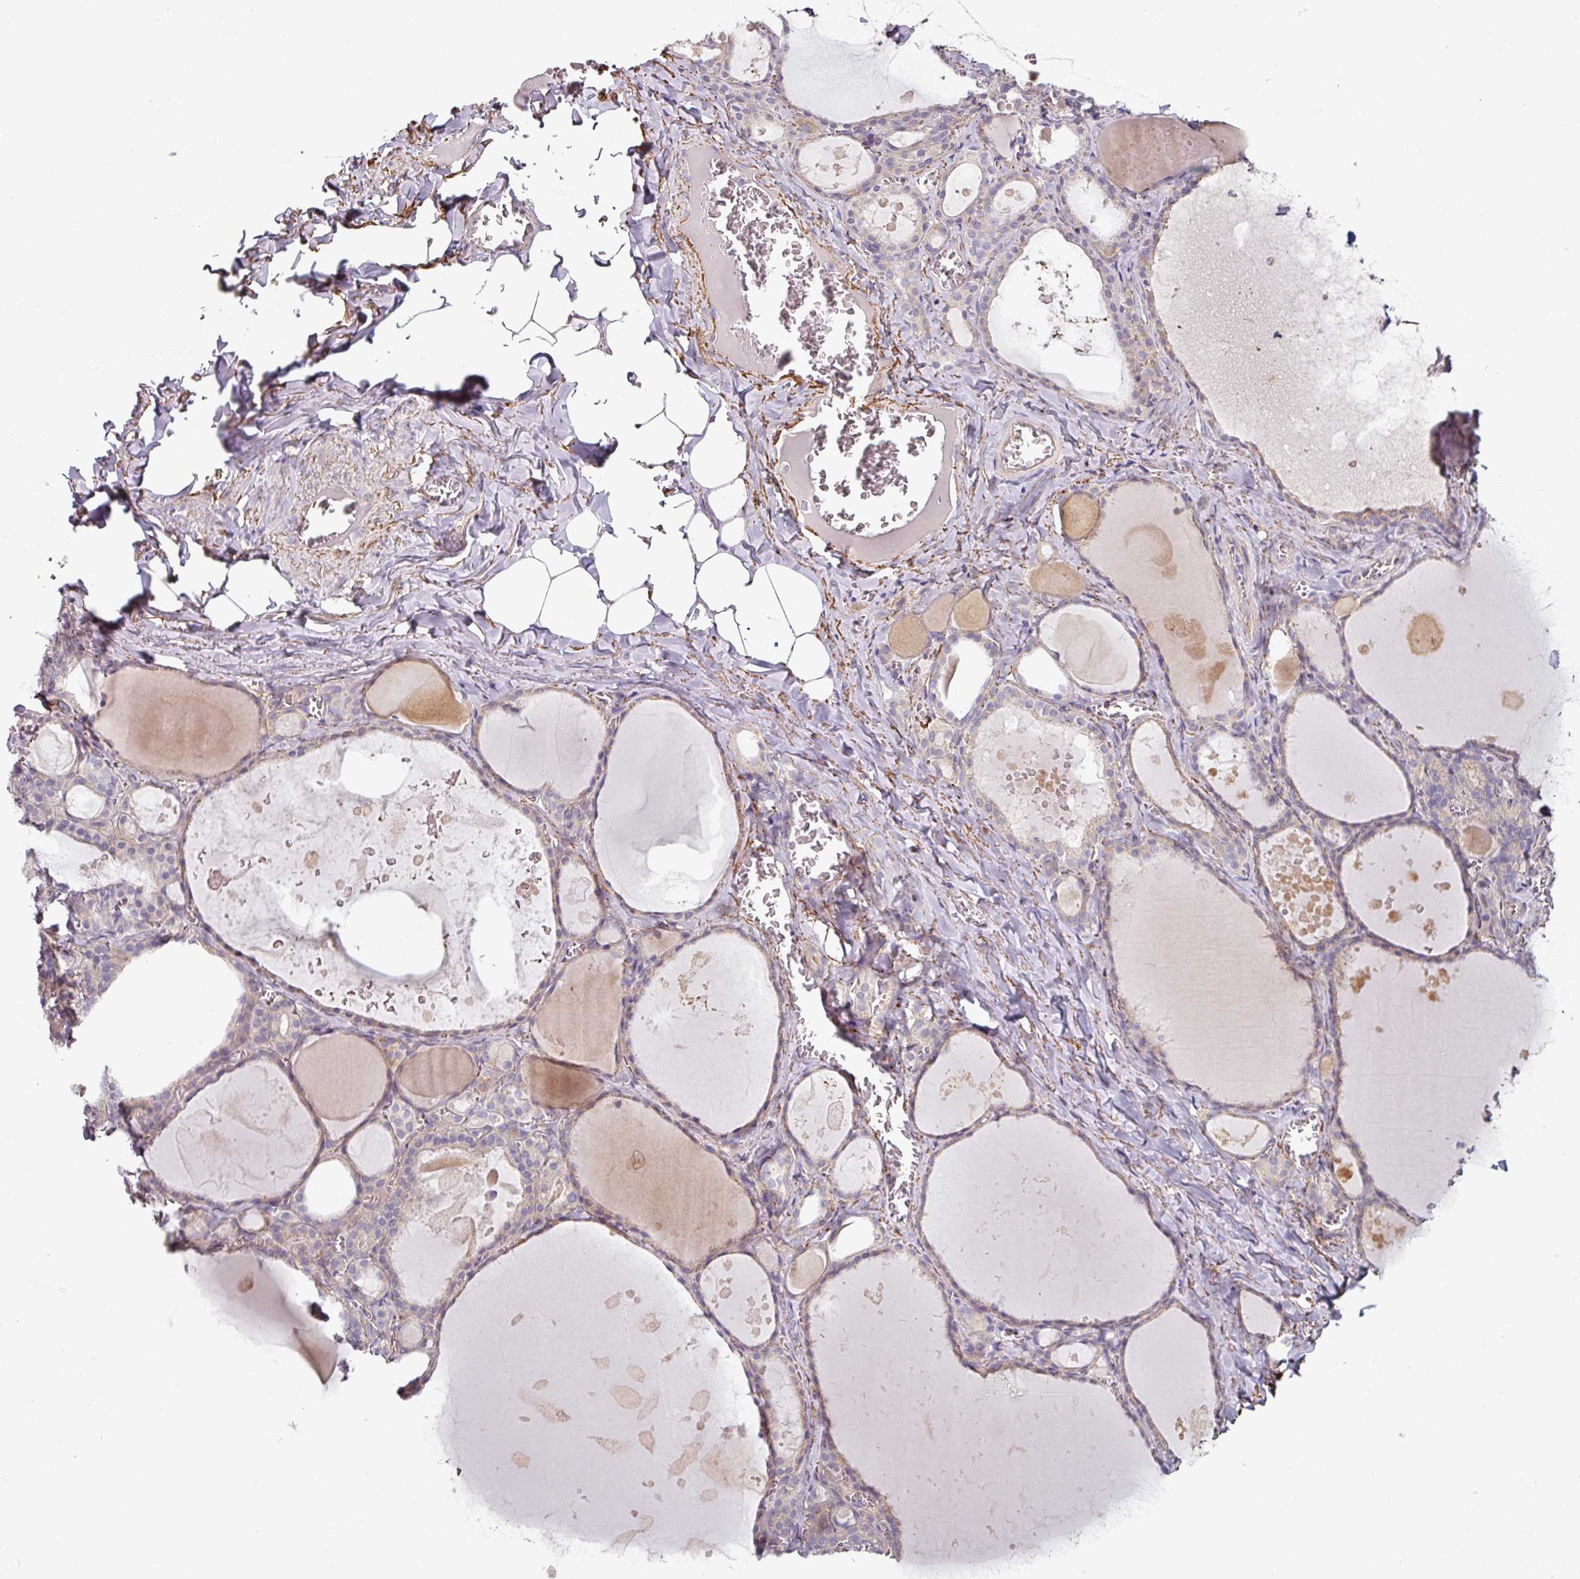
{"staining": {"intensity": "weak", "quantity": "25%-75%", "location": "cytoplasmic/membranous"}, "tissue": "thyroid gland", "cell_type": "Glandular cells", "image_type": "normal", "snomed": [{"axis": "morphology", "description": "Normal tissue, NOS"}, {"axis": "topography", "description": "Thyroid gland"}], "caption": "Weak cytoplasmic/membranous staining for a protein is seen in approximately 25%-75% of glandular cells of benign thyroid gland using immunohistochemistry.", "gene": "MTMR14", "patient": {"sex": "male", "age": 56}}